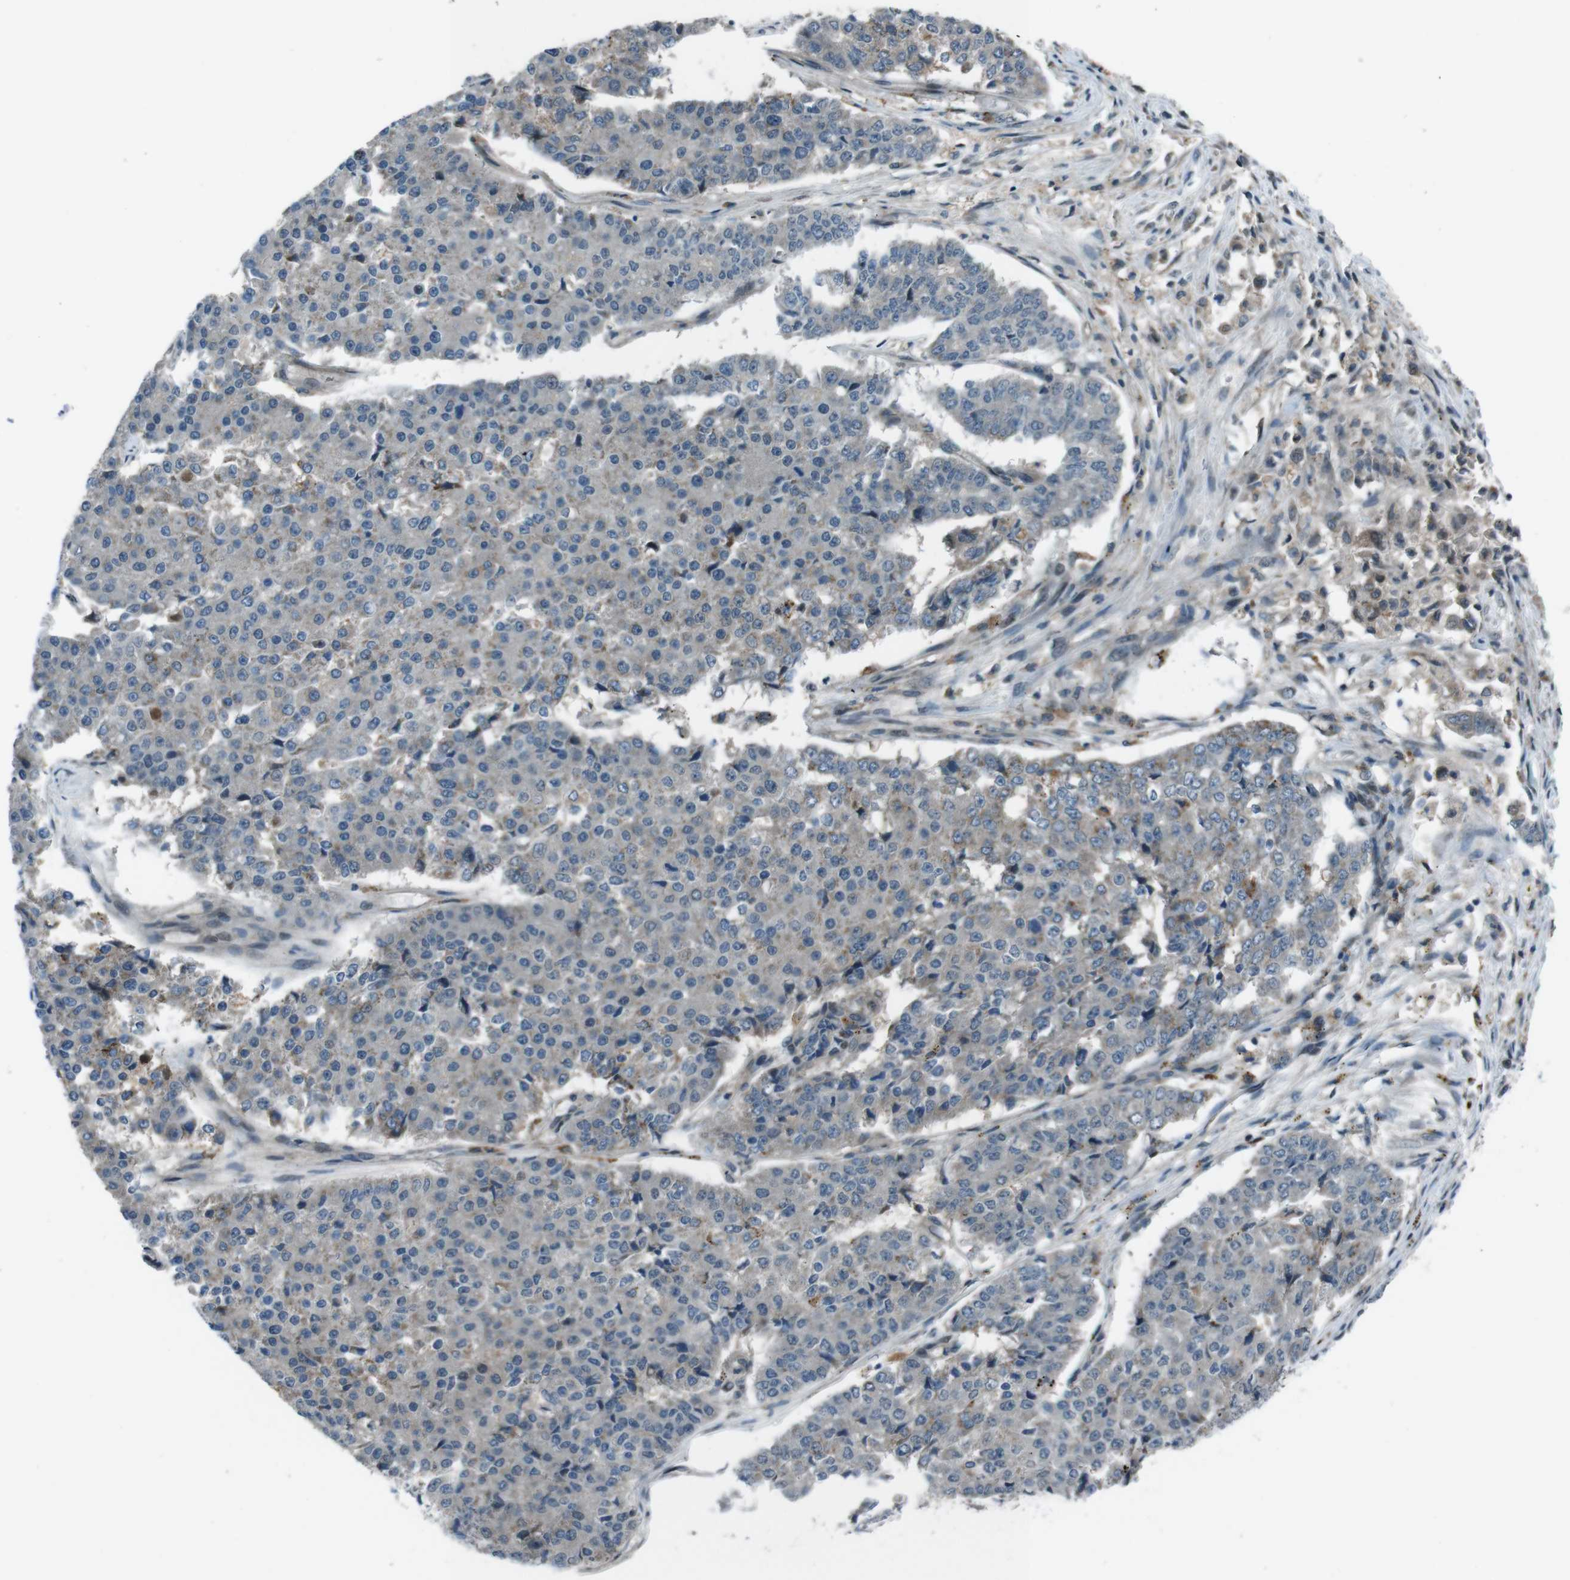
{"staining": {"intensity": "negative", "quantity": "none", "location": "none"}, "tissue": "pancreatic cancer", "cell_type": "Tumor cells", "image_type": "cancer", "snomed": [{"axis": "morphology", "description": "Adenocarcinoma, NOS"}, {"axis": "topography", "description": "Pancreas"}], "caption": "Tumor cells are negative for brown protein staining in pancreatic adenocarcinoma.", "gene": "SLC27A4", "patient": {"sex": "male", "age": 50}}